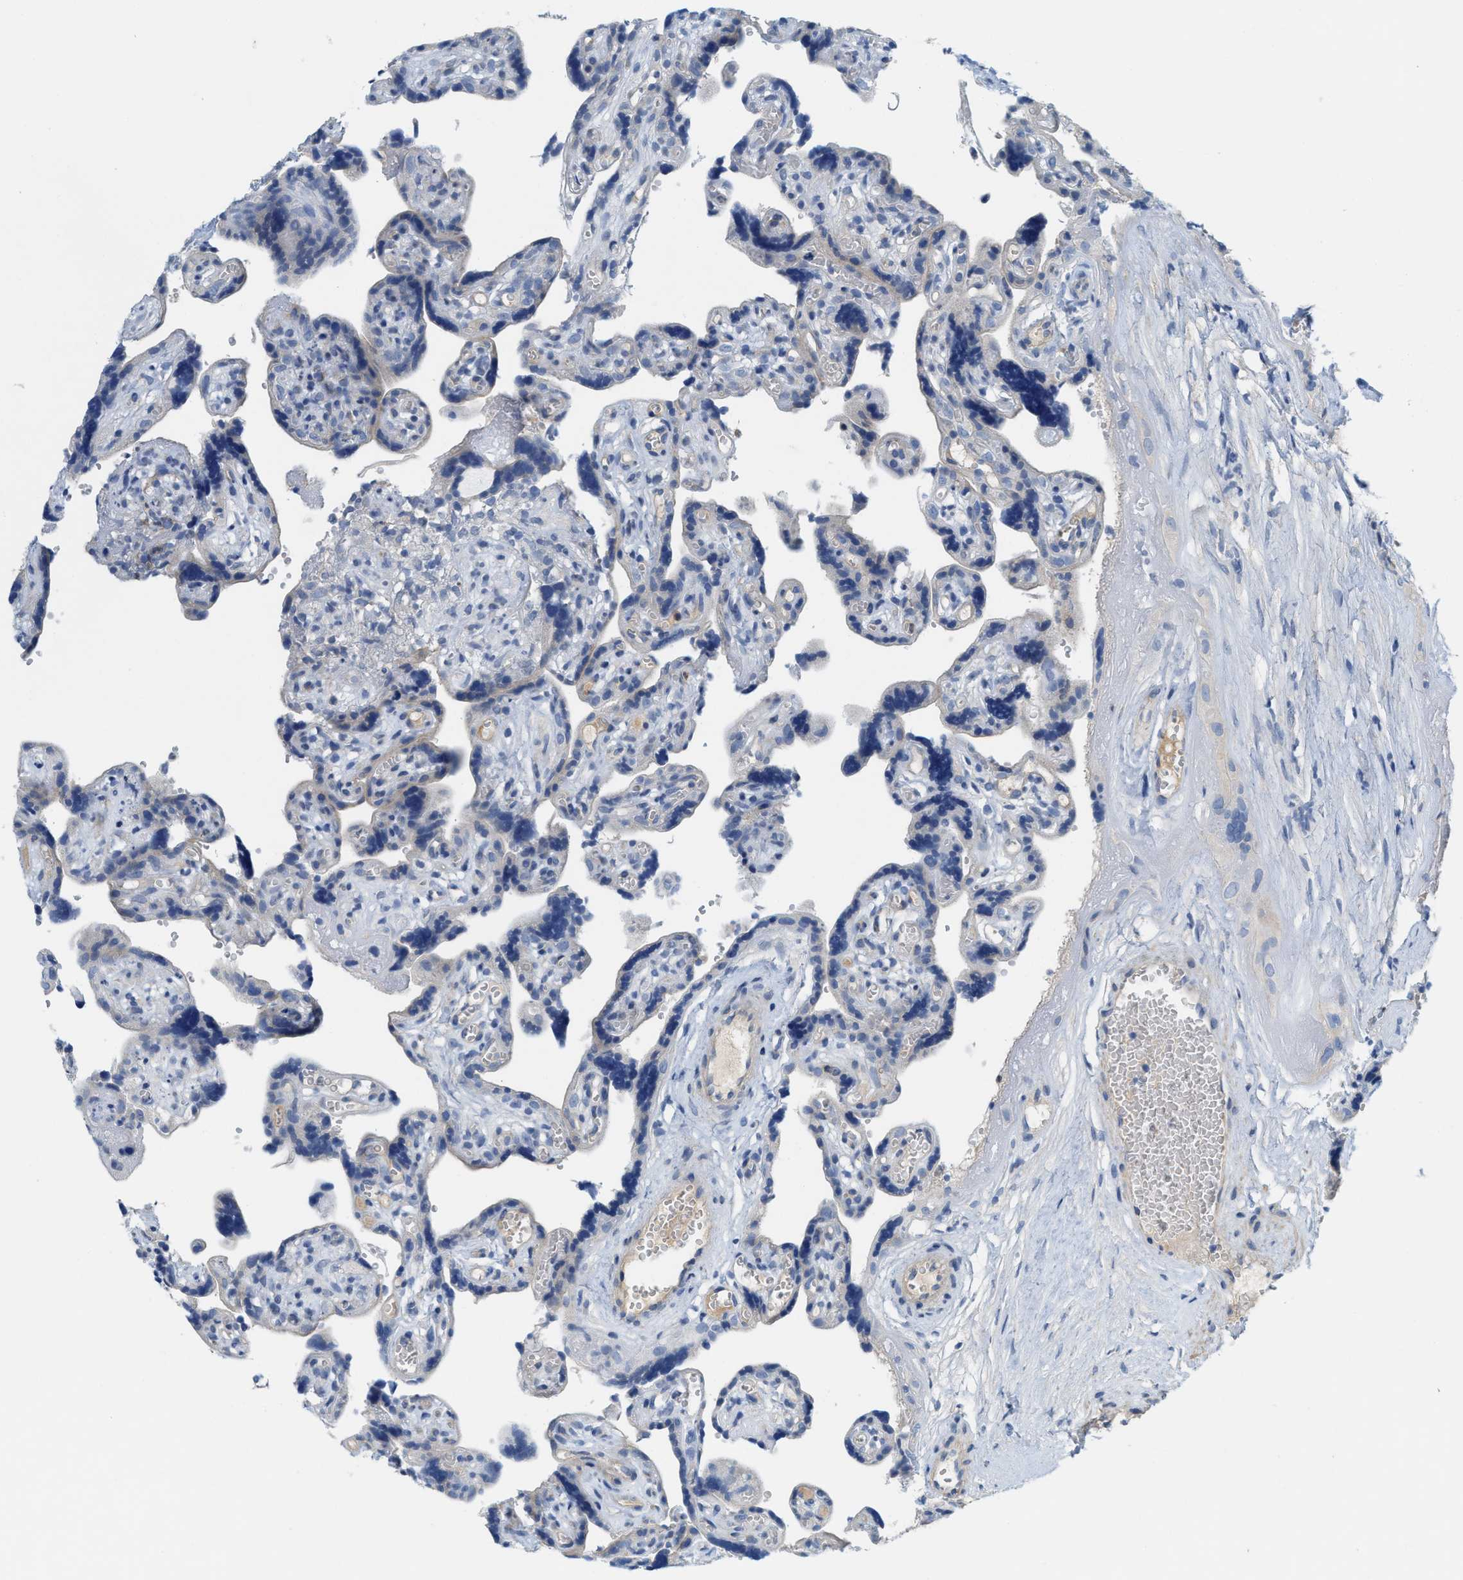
{"staining": {"intensity": "weak", "quantity": ">75%", "location": "cytoplasmic/membranous"}, "tissue": "placenta", "cell_type": "Decidual cells", "image_type": "normal", "snomed": [{"axis": "morphology", "description": "Normal tissue, NOS"}, {"axis": "topography", "description": "Placenta"}], "caption": "An immunohistochemistry photomicrograph of normal tissue is shown. Protein staining in brown highlights weak cytoplasmic/membranous positivity in placenta within decidual cells. (brown staining indicates protein expression, while blue staining denotes nuclei).", "gene": "CPA2", "patient": {"sex": "female", "age": 30}}